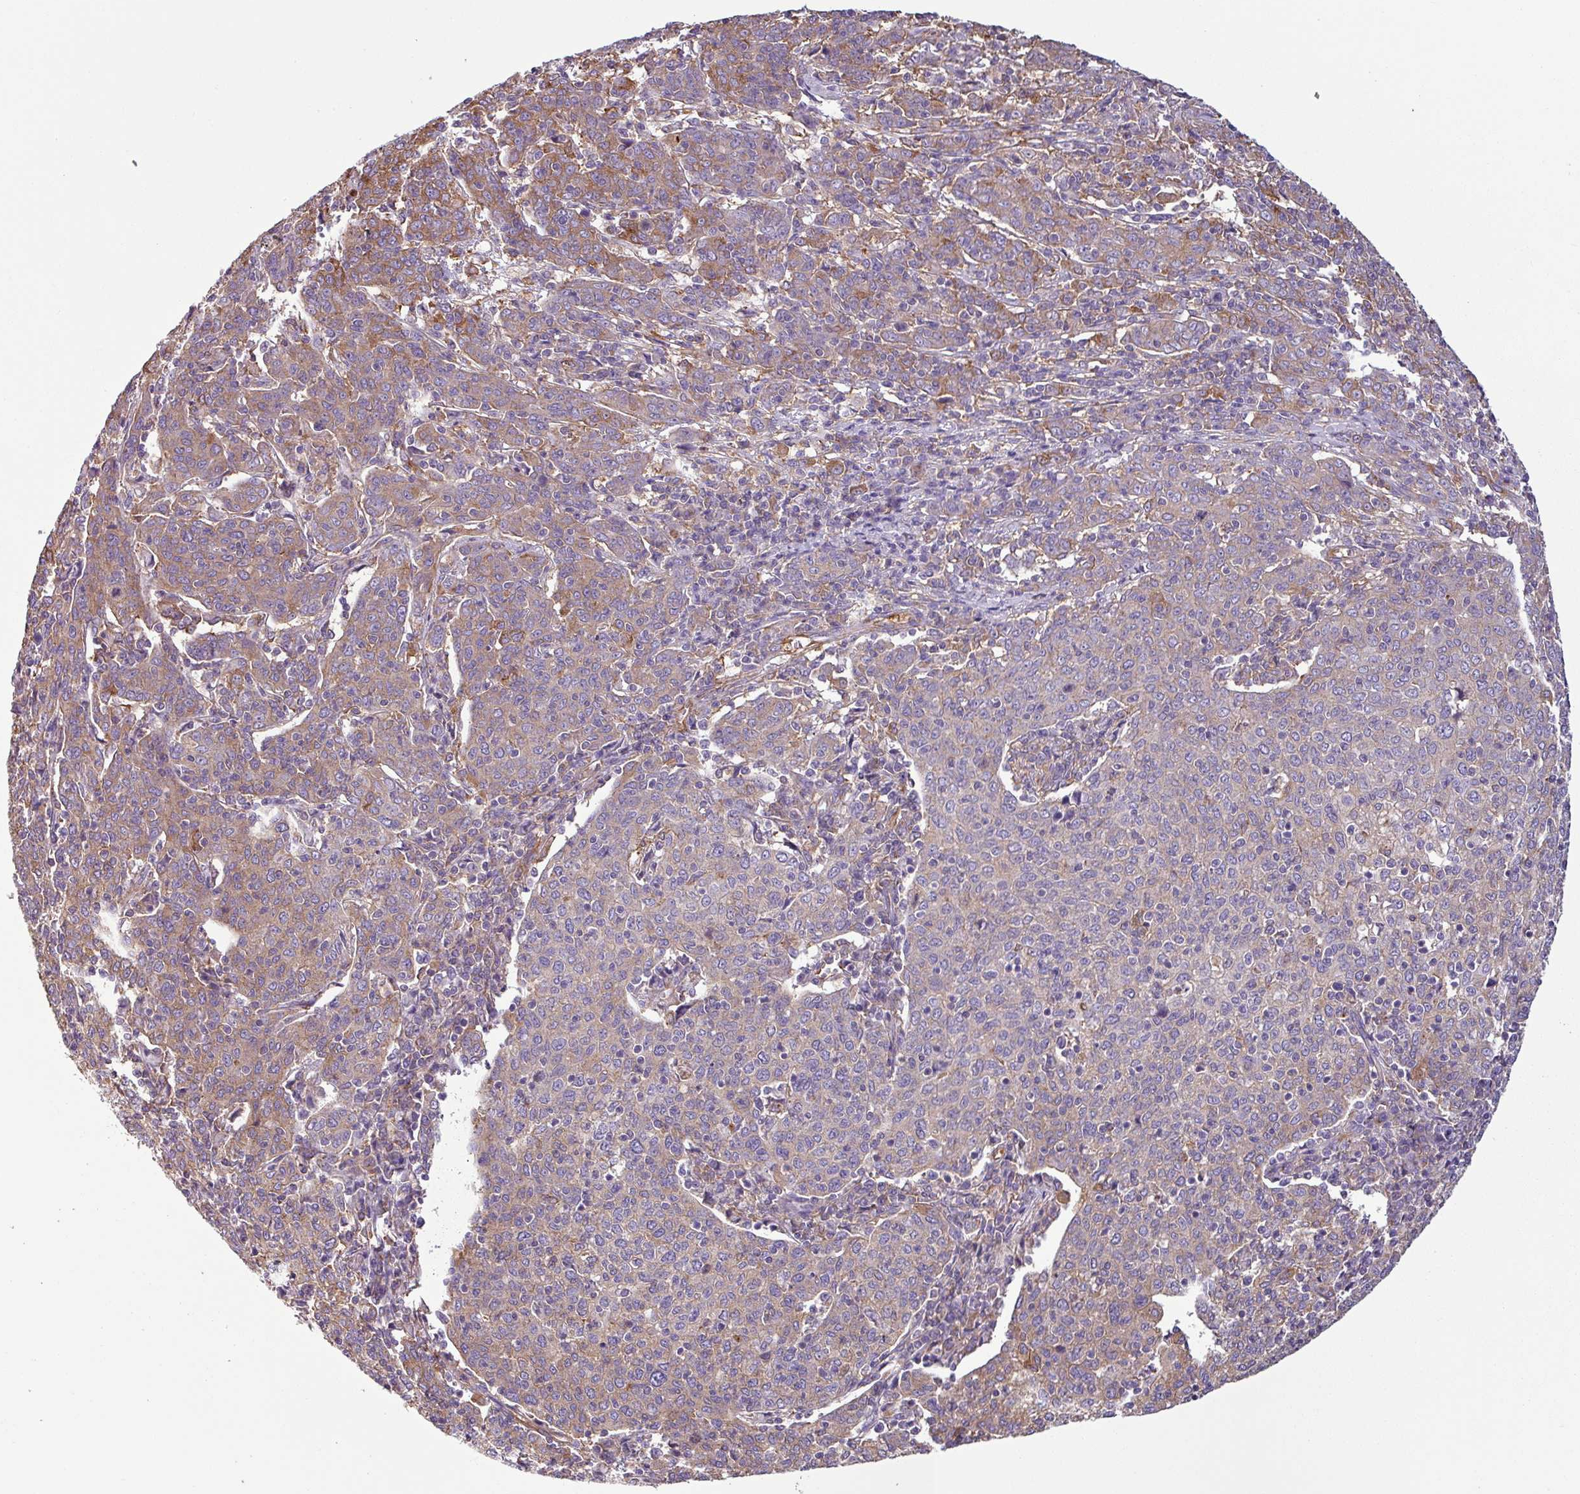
{"staining": {"intensity": "moderate", "quantity": "25%-75%", "location": "cytoplasmic/membranous"}, "tissue": "cervical cancer", "cell_type": "Tumor cells", "image_type": "cancer", "snomed": [{"axis": "morphology", "description": "Squamous cell carcinoma, NOS"}, {"axis": "topography", "description": "Cervix"}], "caption": "There is medium levels of moderate cytoplasmic/membranous positivity in tumor cells of squamous cell carcinoma (cervical), as demonstrated by immunohistochemical staining (brown color).", "gene": "XNDC1N", "patient": {"sex": "female", "age": 67}}